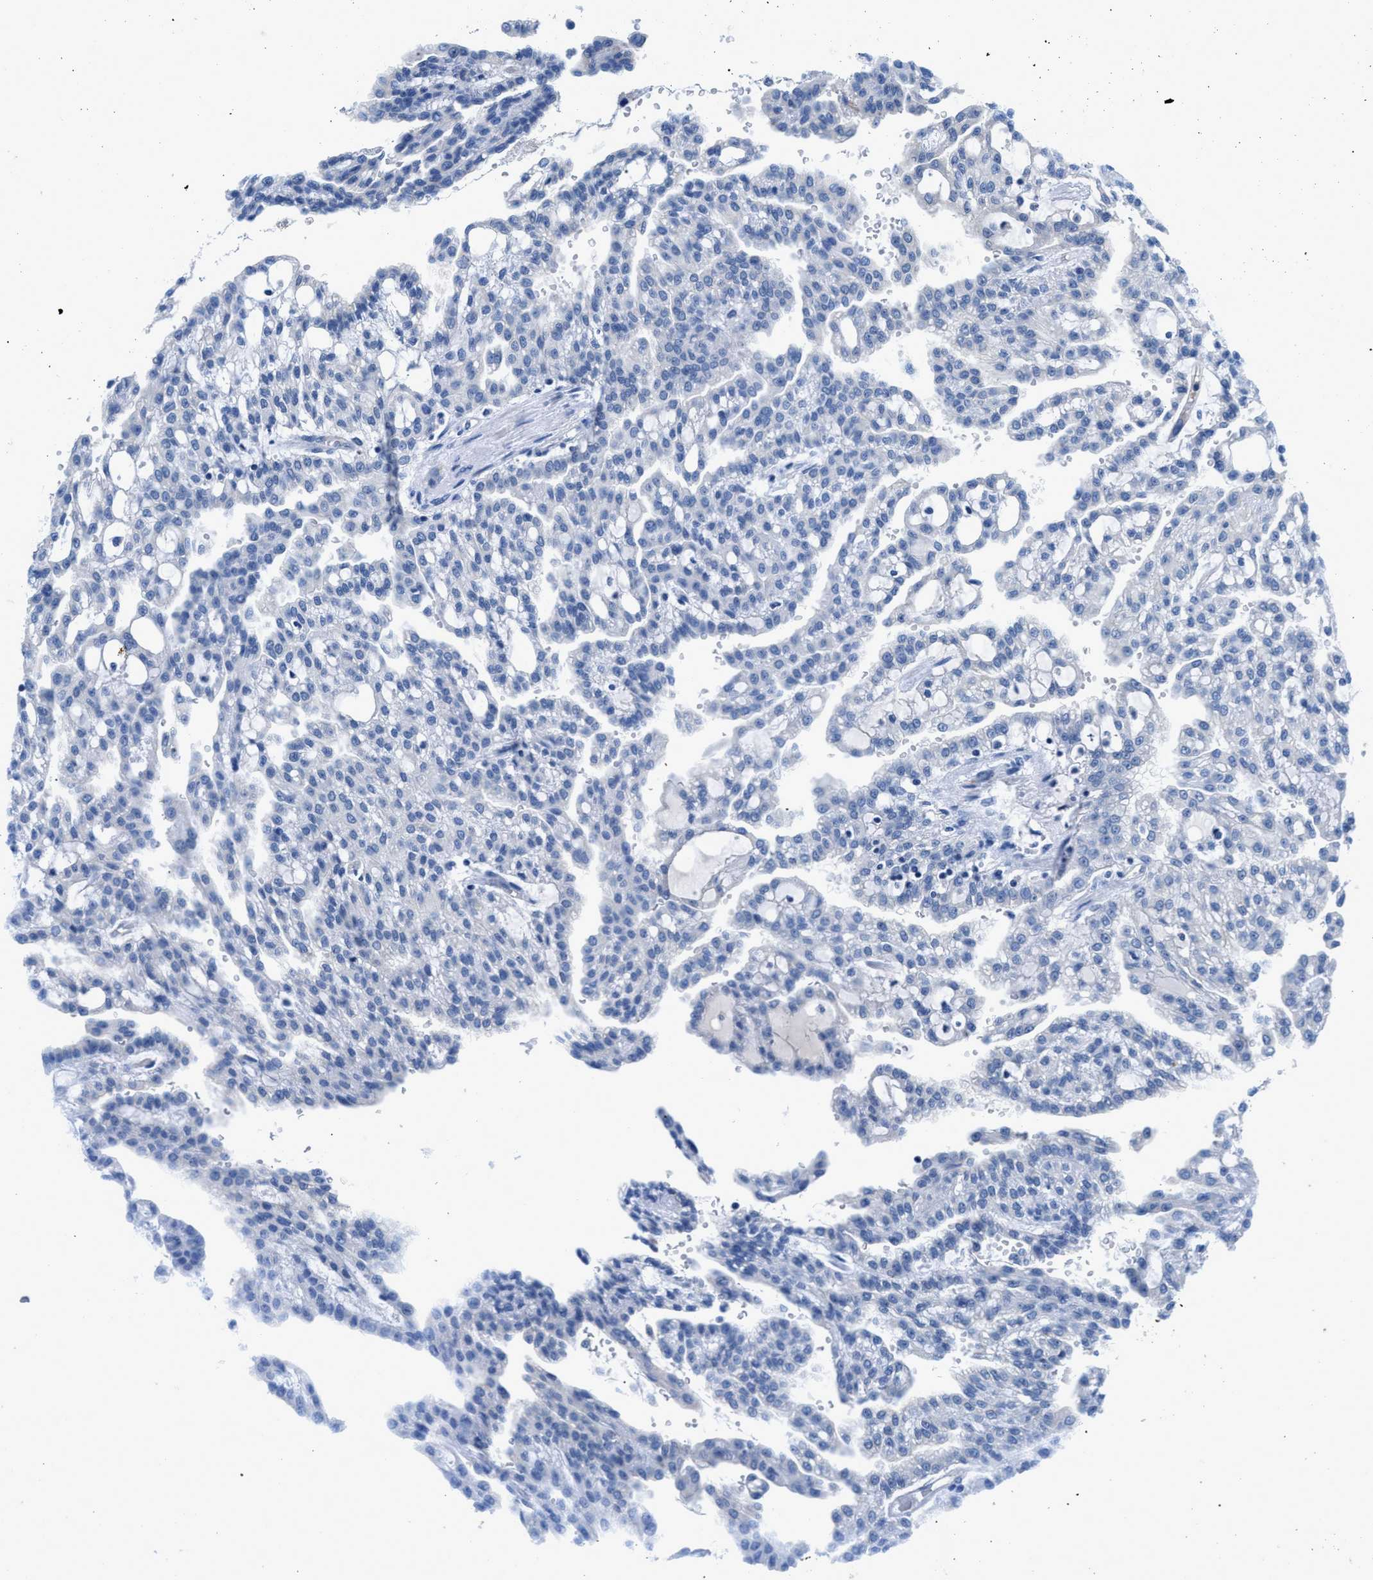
{"staining": {"intensity": "negative", "quantity": "none", "location": "none"}, "tissue": "renal cancer", "cell_type": "Tumor cells", "image_type": "cancer", "snomed": [{"axis": "morphology", "description": "Adenocarcinoma, NOS"}, {"axis": "topography", "description": "Kidney"}], "caption": "High magnification brightfield microscopy of renal cancer (adenocarcinoma) stained with DAB (3,3'-diaminobenzidine) (brown) and counterstained with hematoxylin (blue): tumor cells show no significant positivity.", "gene": "SLC10A6", "patient": {"sex": "male", "age": 63}}